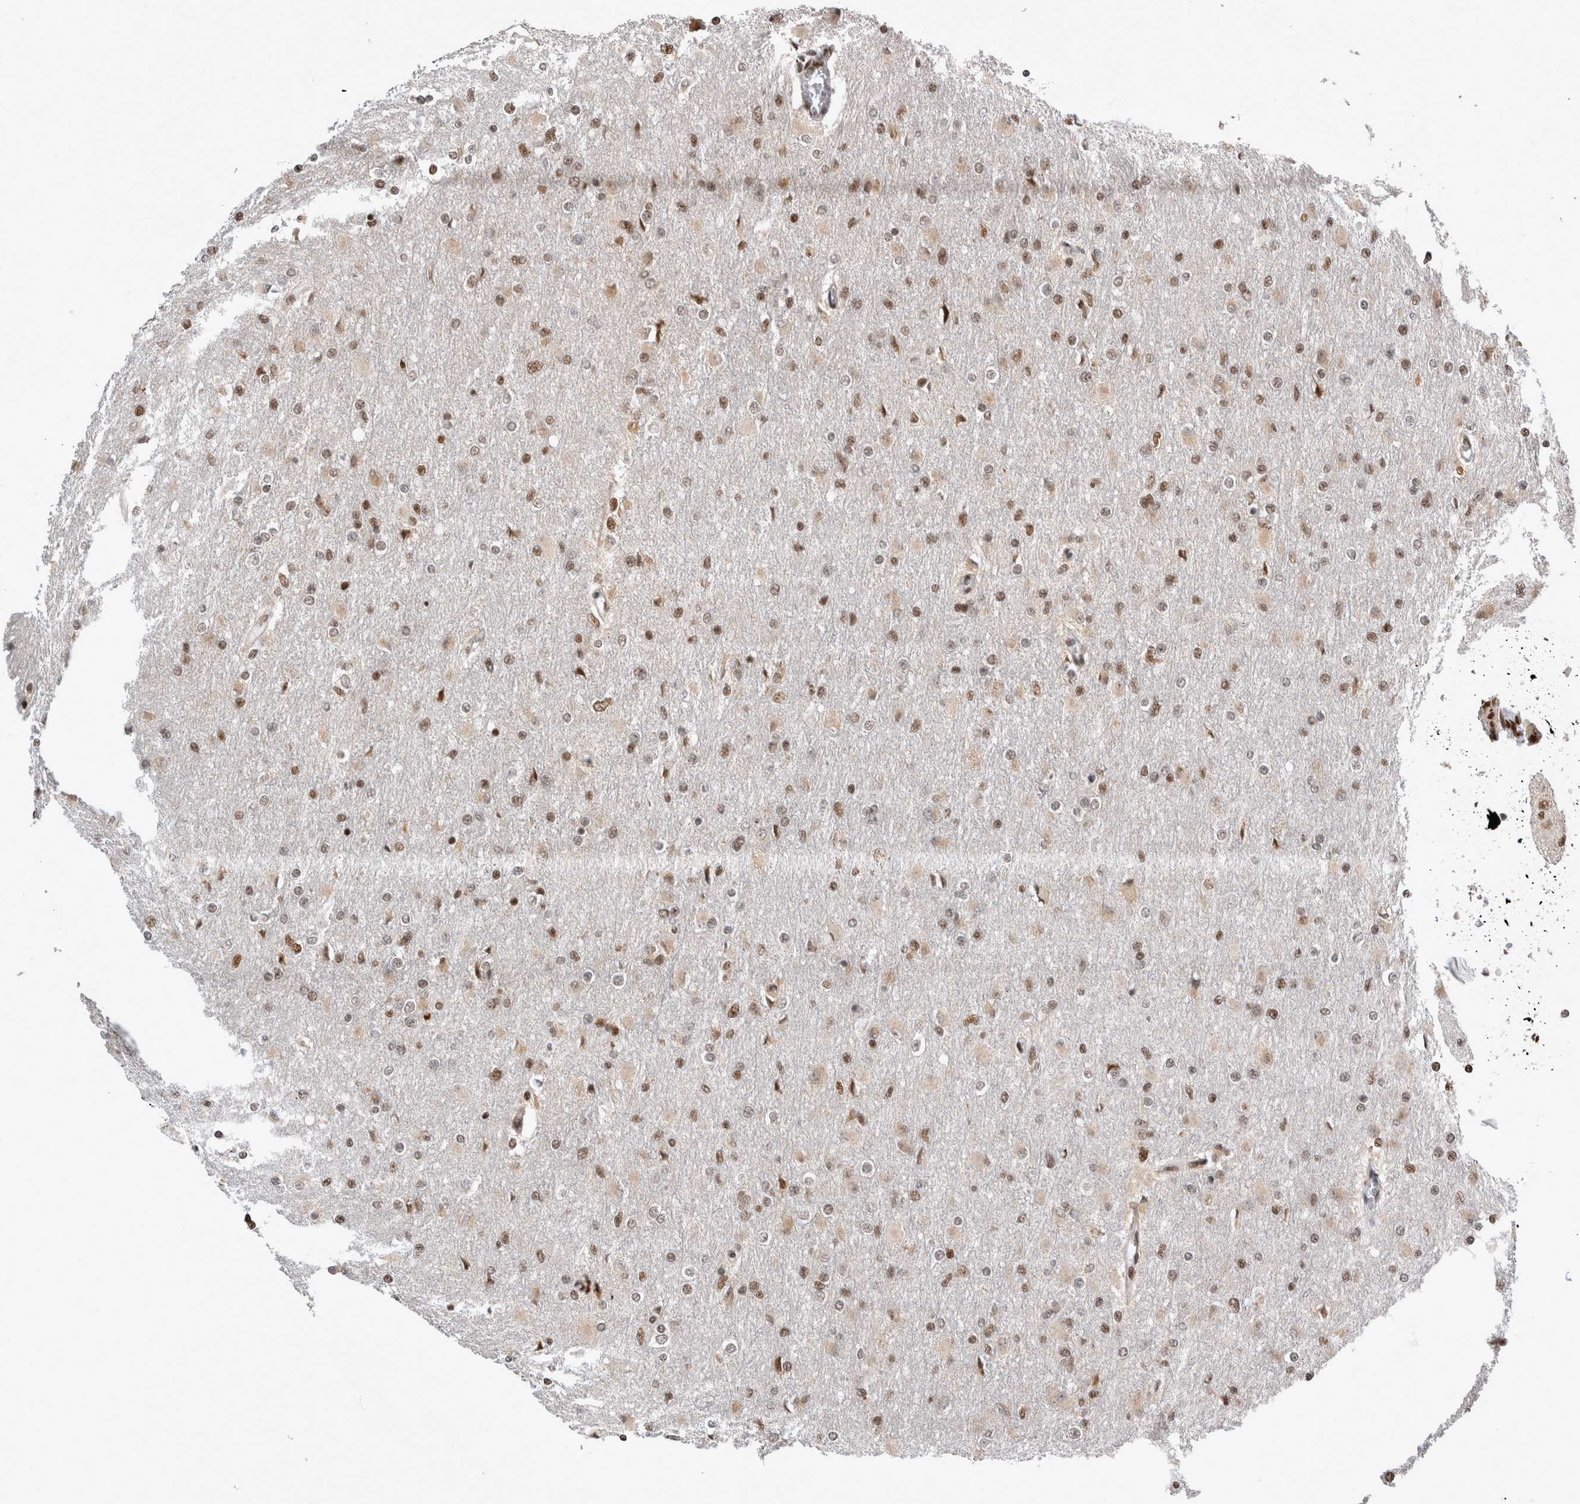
{"staining": {"intensity": "moderate", "quantity": ">75%", "location": "nuclear"}, "tissue": "glioma", "cell_type": "Tumor cells", "image_type": "cancer", "snomed": [{"axis": "morphology", "description": "Glioma, malignant, High grade"}, {"axis": "topography", "description": "Cerebral cortex"}], "caption": "Malignant glioma (high-grade) tissue displays moderate nuclear positivity in approximately >75% of tumor cells", "gene": "EYA2", "patient": {"sex": "female", "age": 36}}